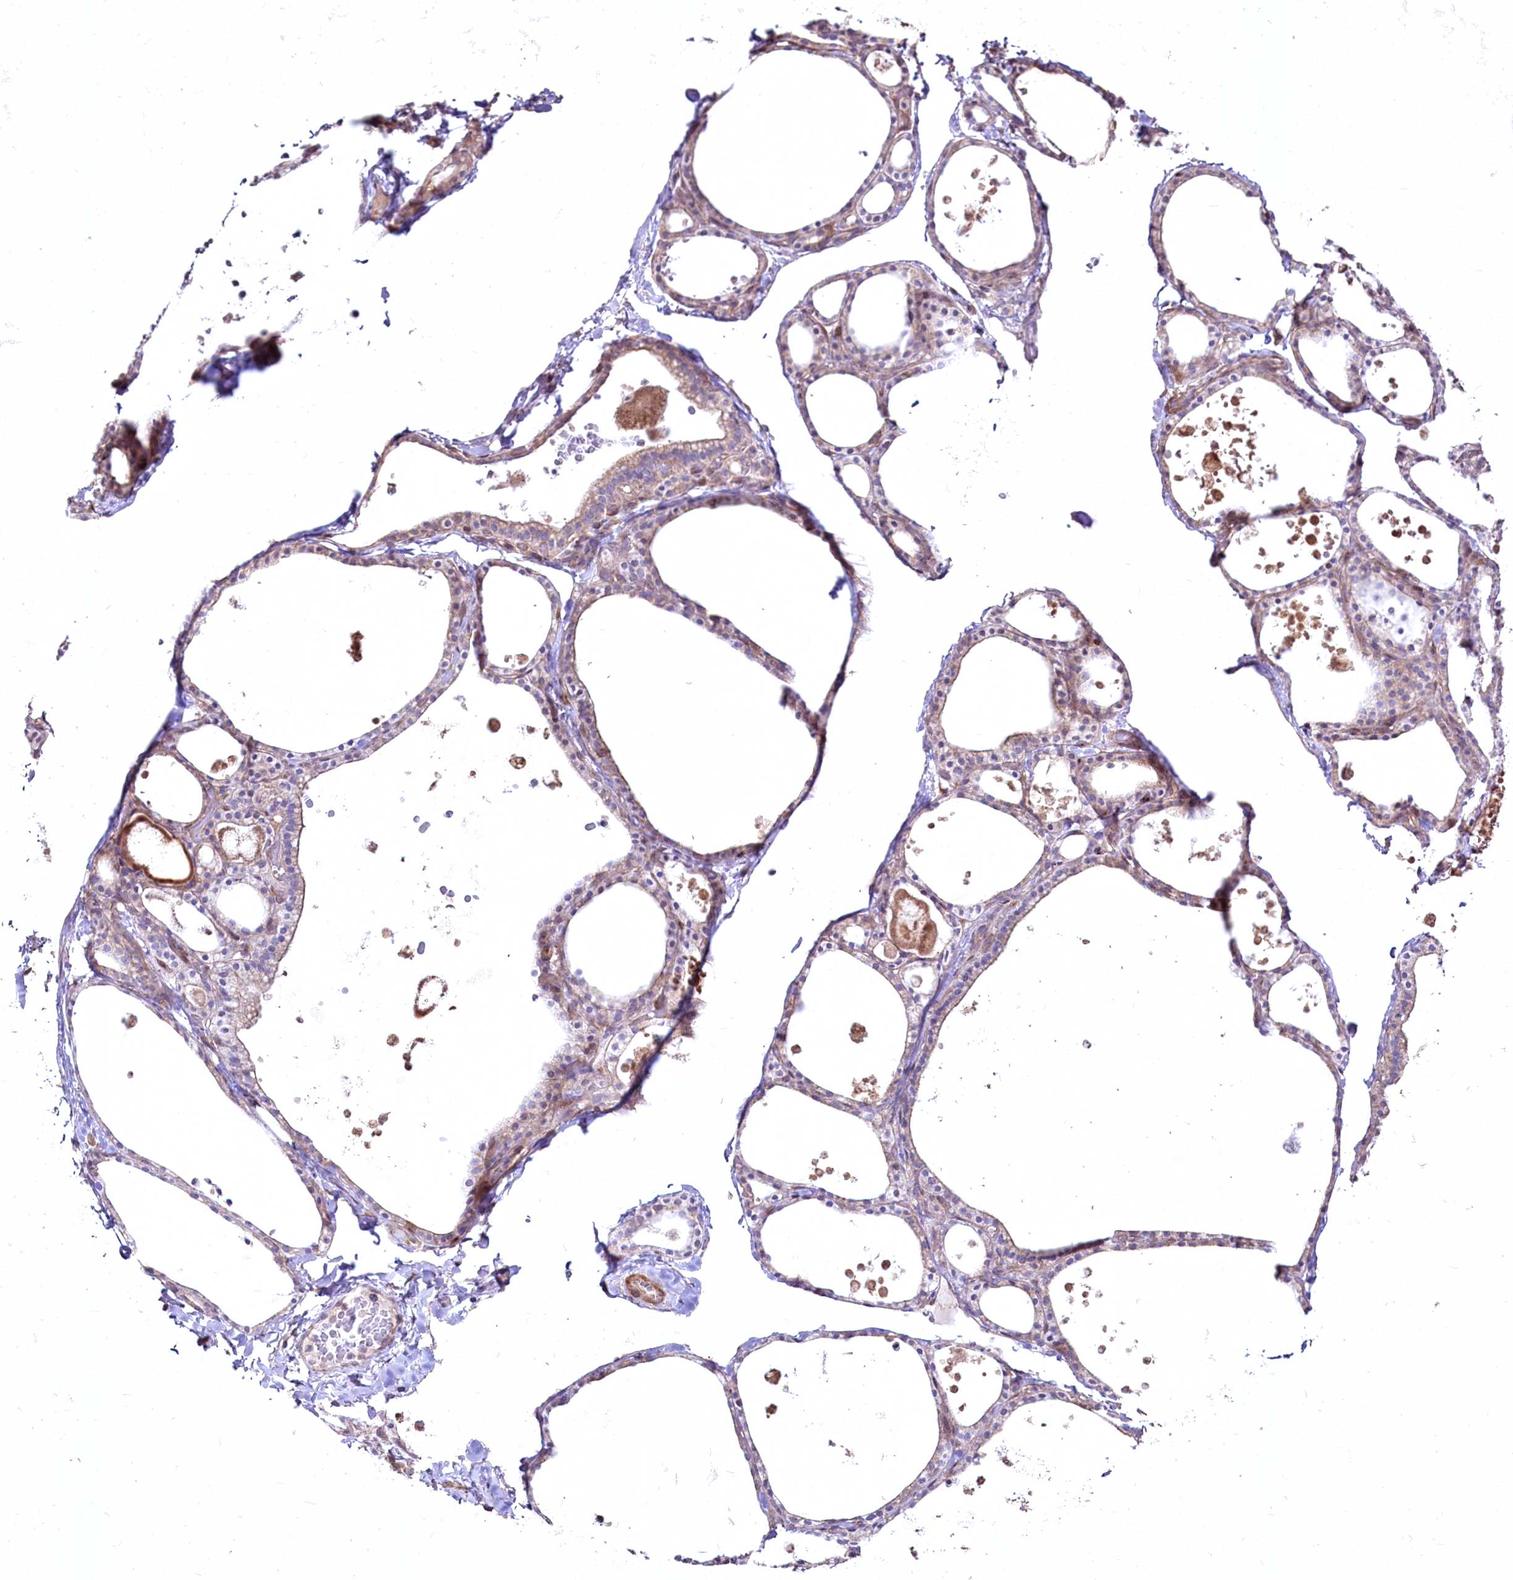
{"staining": {"intensity": "weak", "quantity": ">75%", "location": "cytoplasmic/membranous"}, "tissue": "thyroid gland", "cell_type": "Glandular cells", "image_type": "normal", "snomed": [{"axis": "morphology", "description": "Normal tissue, NOS"}, {"axis": "topography", "description": "Thyroid gland"}], "caption": "IHC (DAB (3,3'-diaminobenzidine)) staining of benign thyroid gland demonstrates weak cytoplasmic/membranous protein positivity in approximately >75% of glandular cells. The staining was performed using DAB, with brown indicating positive protein expression. Nuclei are stained blue with hematoxylin.", "gene": "SH3TC1", "patient": {"sex": "male", "age": 56}}